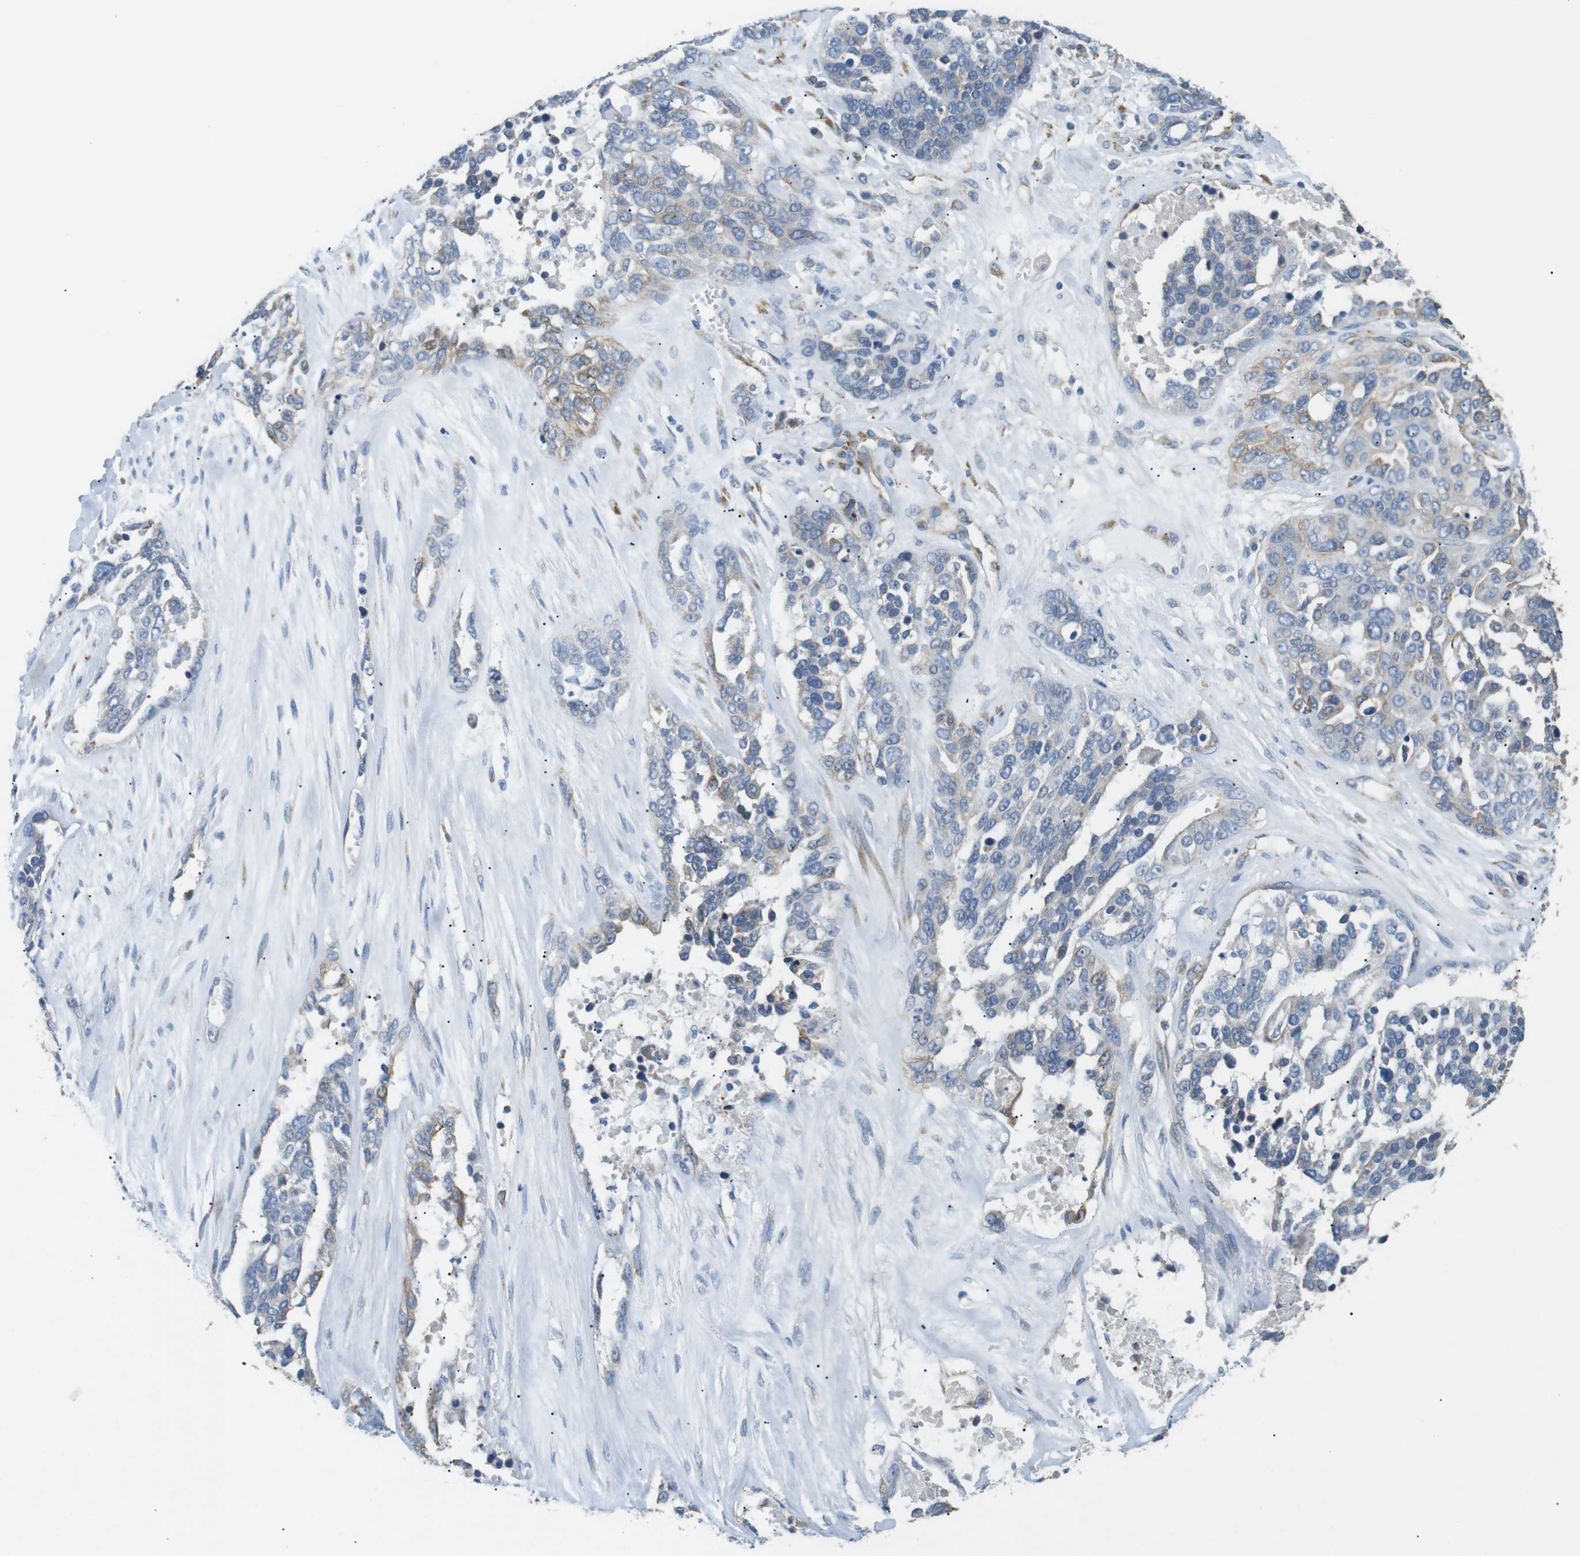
{"staining": {"intensity": "negative", "quantity": "none", "location": "none"}, "tissue": "ovarian cancer", "cell_type": "Tumor cells", "image_type": "cancer", "snomed": [{"axis": "morphology", "description": "Cystadenocarcinoma, serous, NOS"}, {"axis": "topography", "description": "Ovary"}], "caption": "Tumor cells are negative for brown protein staining in serous cystadenocarcinoma (ovarian). (DAB immunohistochemistry (IHC) with hematoxylin counter stain).", "gene": "UNC5CL", "patient": {"sex": "female", "age": 44}}